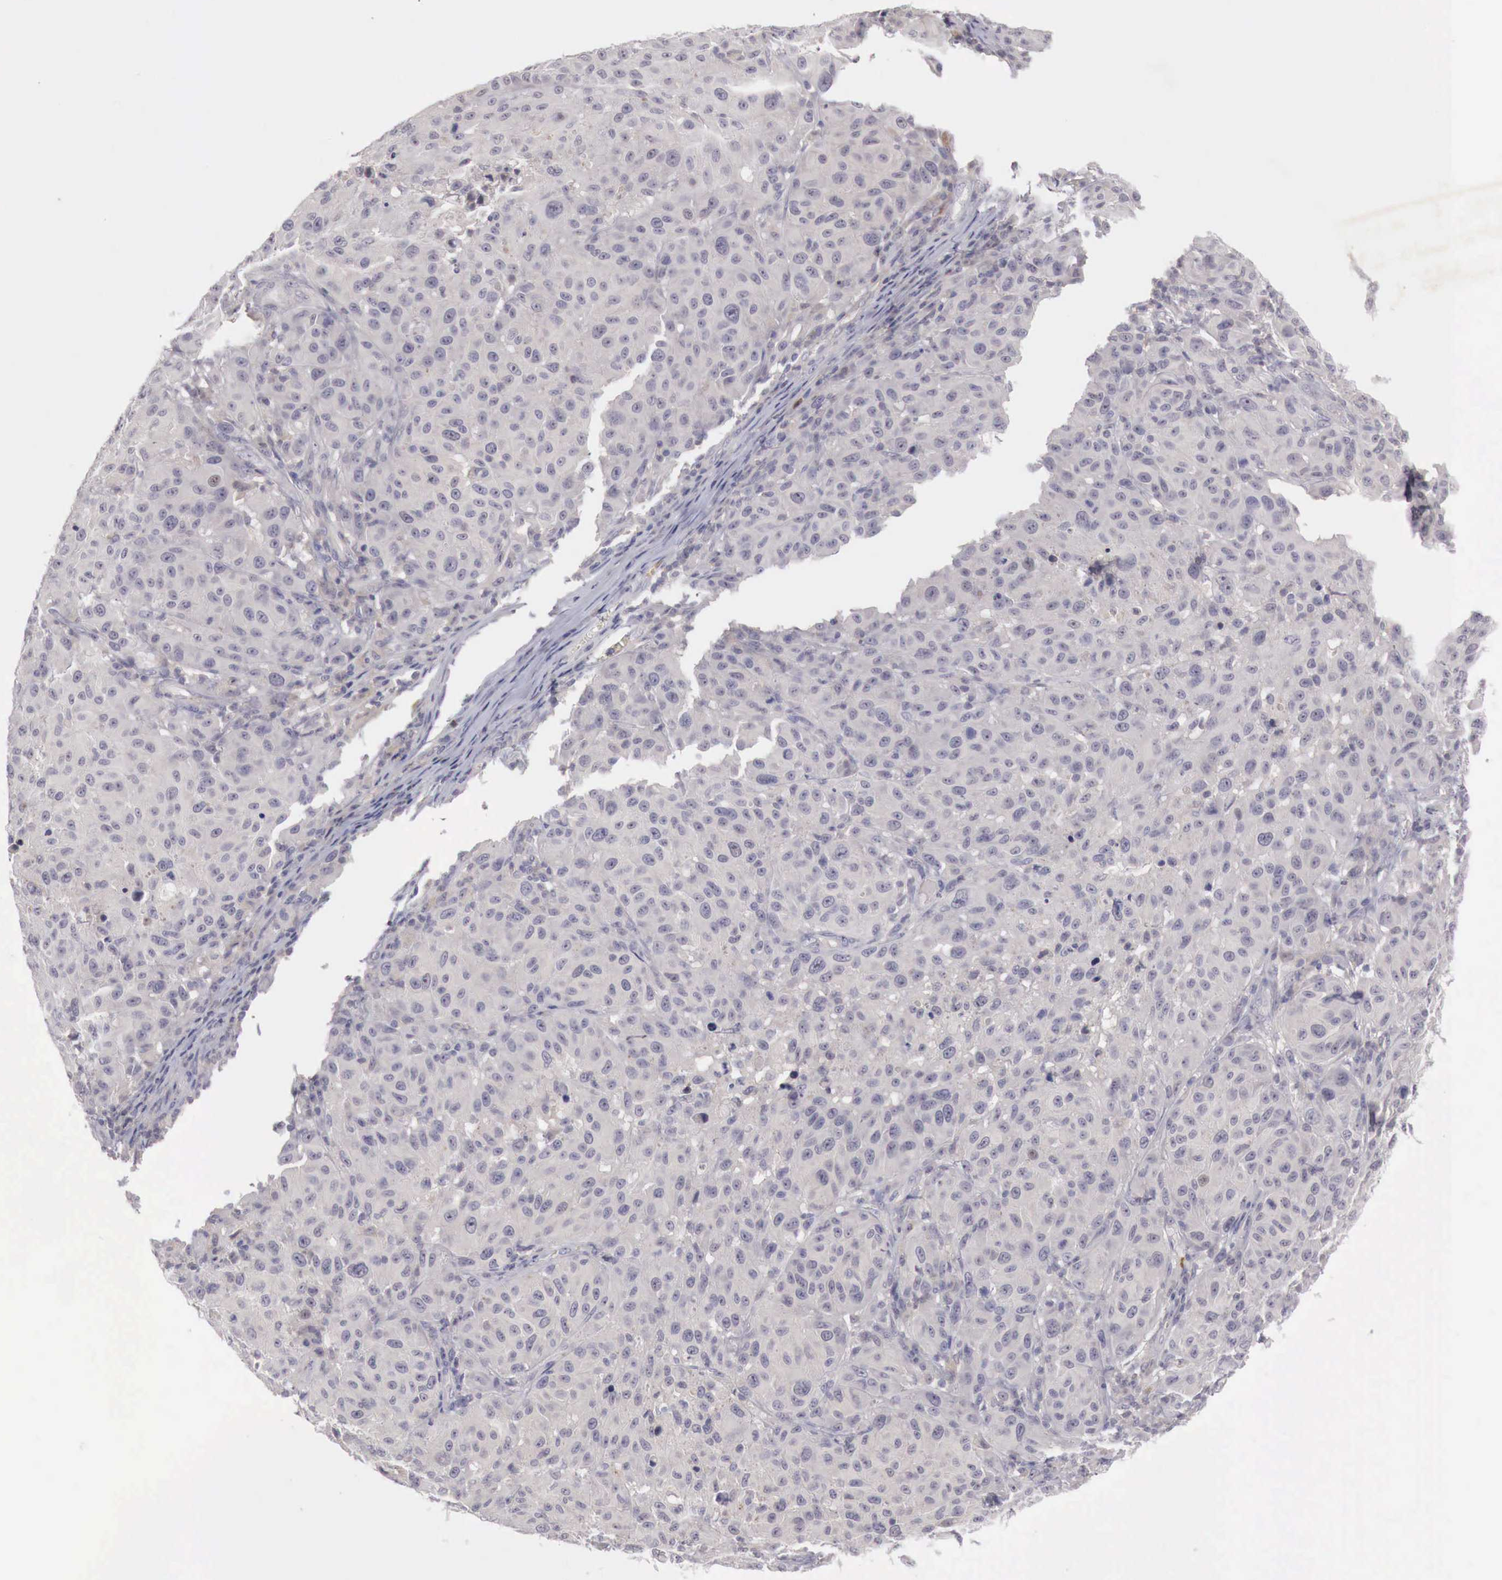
{"staining": {"intensity": "negative", "quantity": "none", "location": "none"}, "tissue": "melanoma", "cell_type": "Tumor cells", "image_type": "cancer", "snomed": [{"axis": "morphology", "description": "Malignant melanoma, NOS"}, {"axis": "topography", "description": "Skin"}], "caption": "Immunohistochemical staining of malignant melanoma demonstrates no significant positivity in tumor cells. (Stains: DAB (3,3'-diaminobenzidine) IHC with hematoxylin counter stain, Microscopy: brightfield microscopy at high magnification).", "gene": "GATA1", "patient": {"sex": "female", "age": 77}}